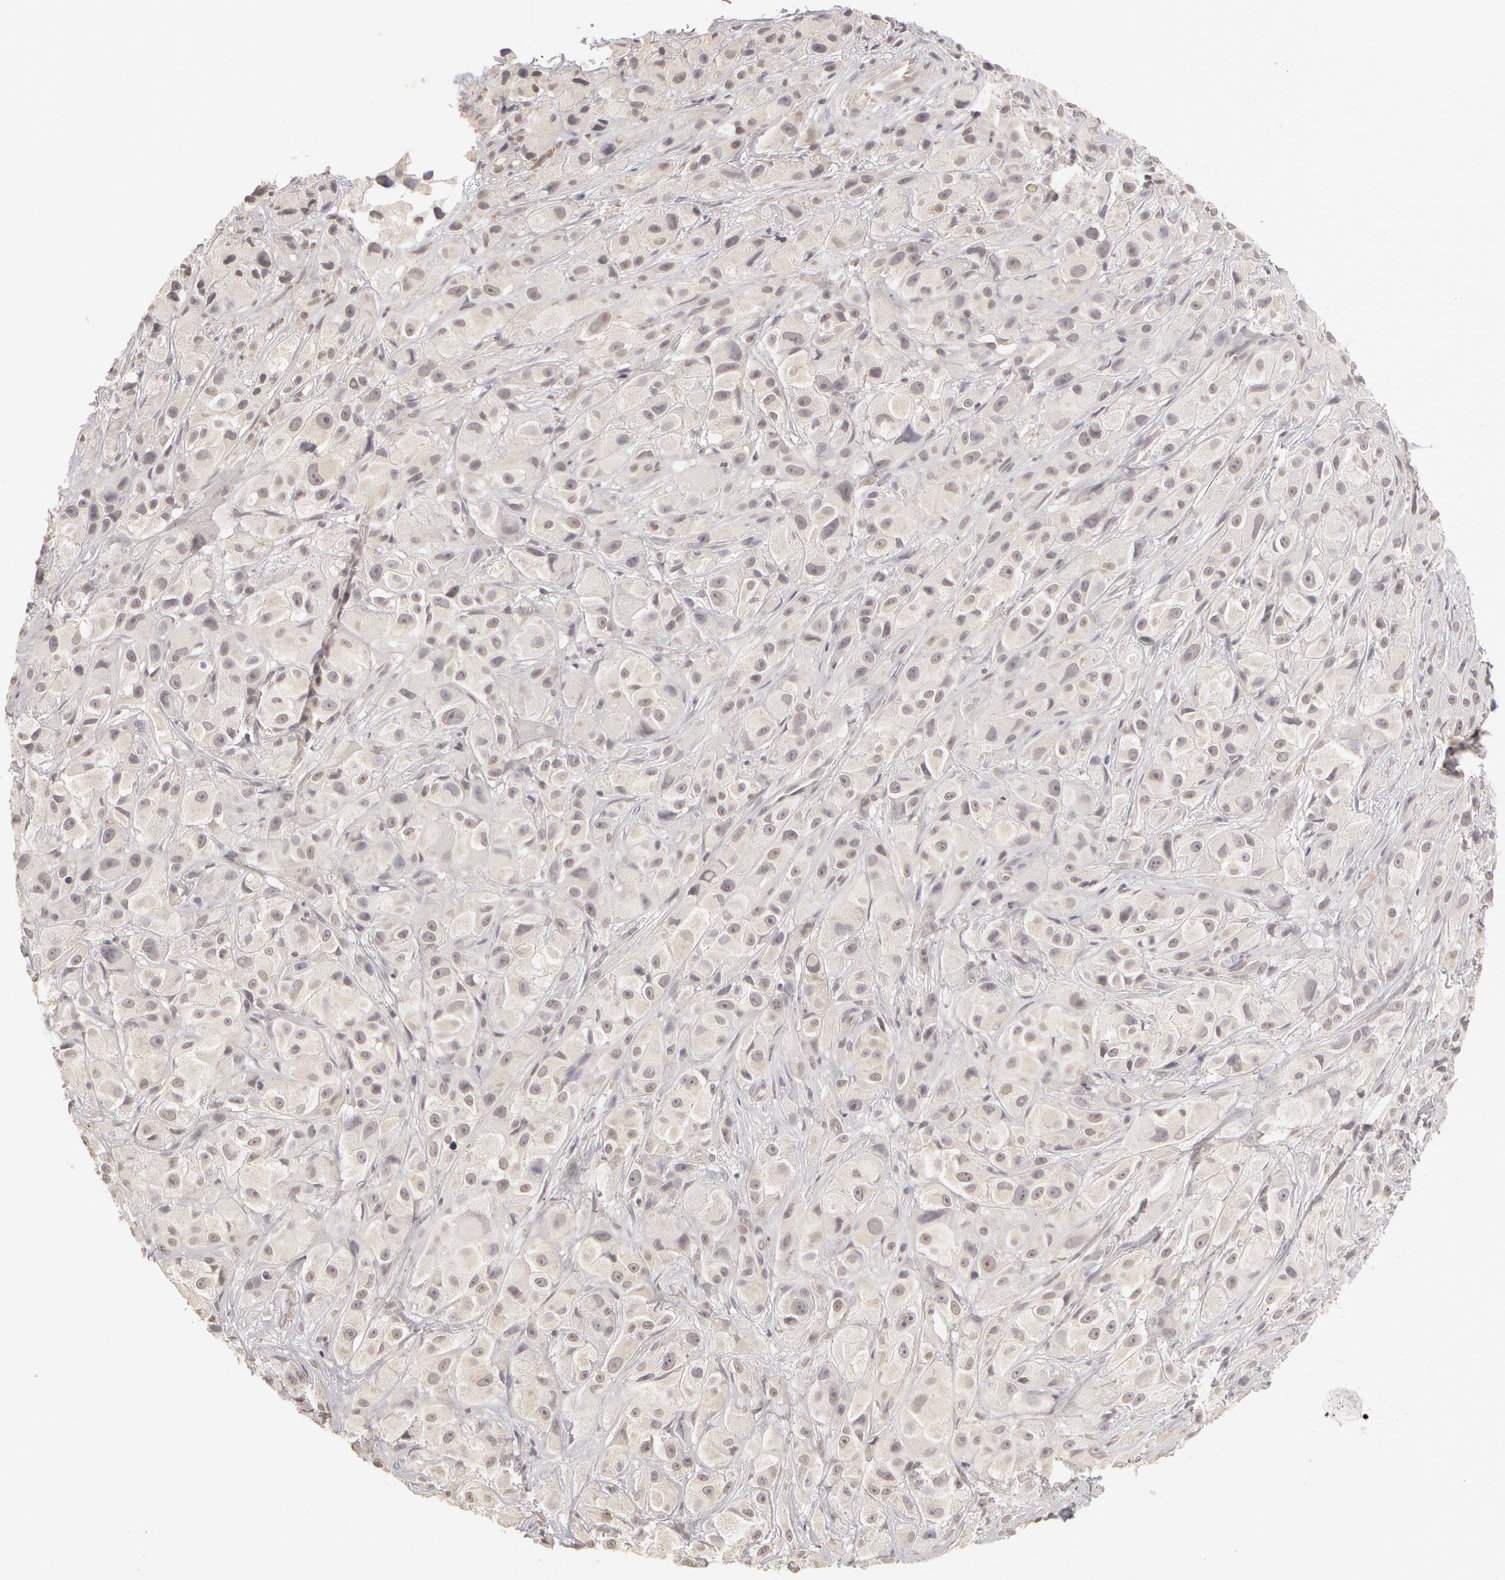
{"staining": {"intensity": "weak", "quantity": ">75%", "location": "cytoplasmic/membranous,nuclear"}, "tissue": "melanoma", "cell_type": "Tumor cells", "image_type": "cancer", "snomed": [{"axis": "morphology", "description": "Malignant melanoma, NOS"}, {"axis": "topography", "description": "Skin"}], "caption": "Immunohistochemistry (IHC) staining of malignant melanoma, which demonstrates low levels of weak cytoplasmic/membranous and nuclear positivity in about >75% of tumor cells indicating weak cytoplasmic/membranous and nuclear protein positivity. The staining was performed using DAB (3,3'-diaminobenzidine) (brown) for protein detection and nuclei were counterstained in hematoxylin (blue).", "gene": "ADAM10", "patient": {"sex": "male", "age": 56}}